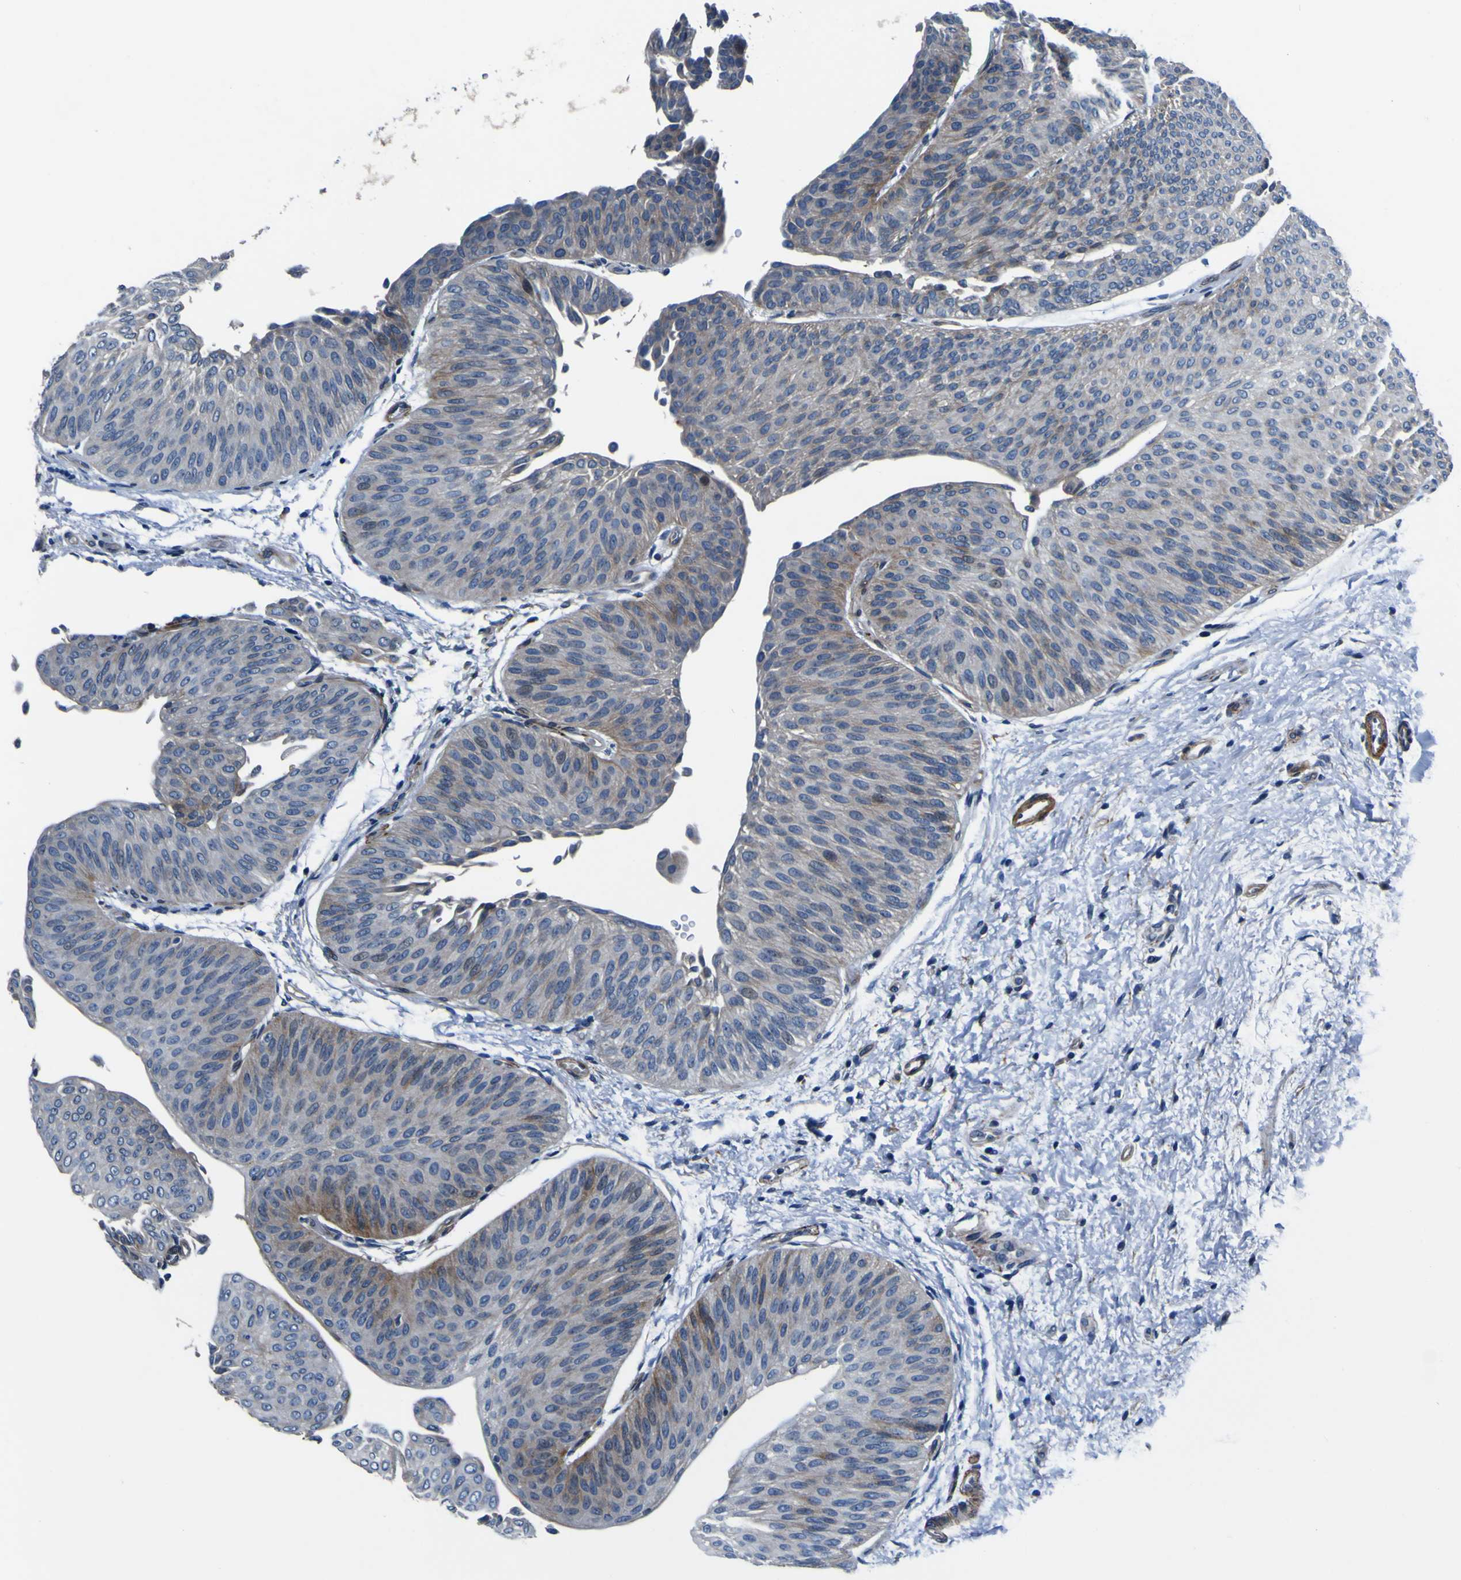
{"staining": {"intensity": "weak", "quantity": ">75%", "location": "cytoplasmic/membranous"}, "tissue": "urothelial cancer", "cell_type": "Tumor cells", "image_type": "cancer", "snomed": [{"axis": "morphology", "description": "Urothelial carcinoma, Low grade"}, {"axis": "topography", "description": "Urinary bladder"}], "caption": "Immunohistochemistry (DAB) staining of human urothelial cancer exhibits weak cytoplasmic/membranous protein staining in about >75% of tumor cells.", "gene": "AGAP3", "patient": {"sex": "female", "age": 60}}